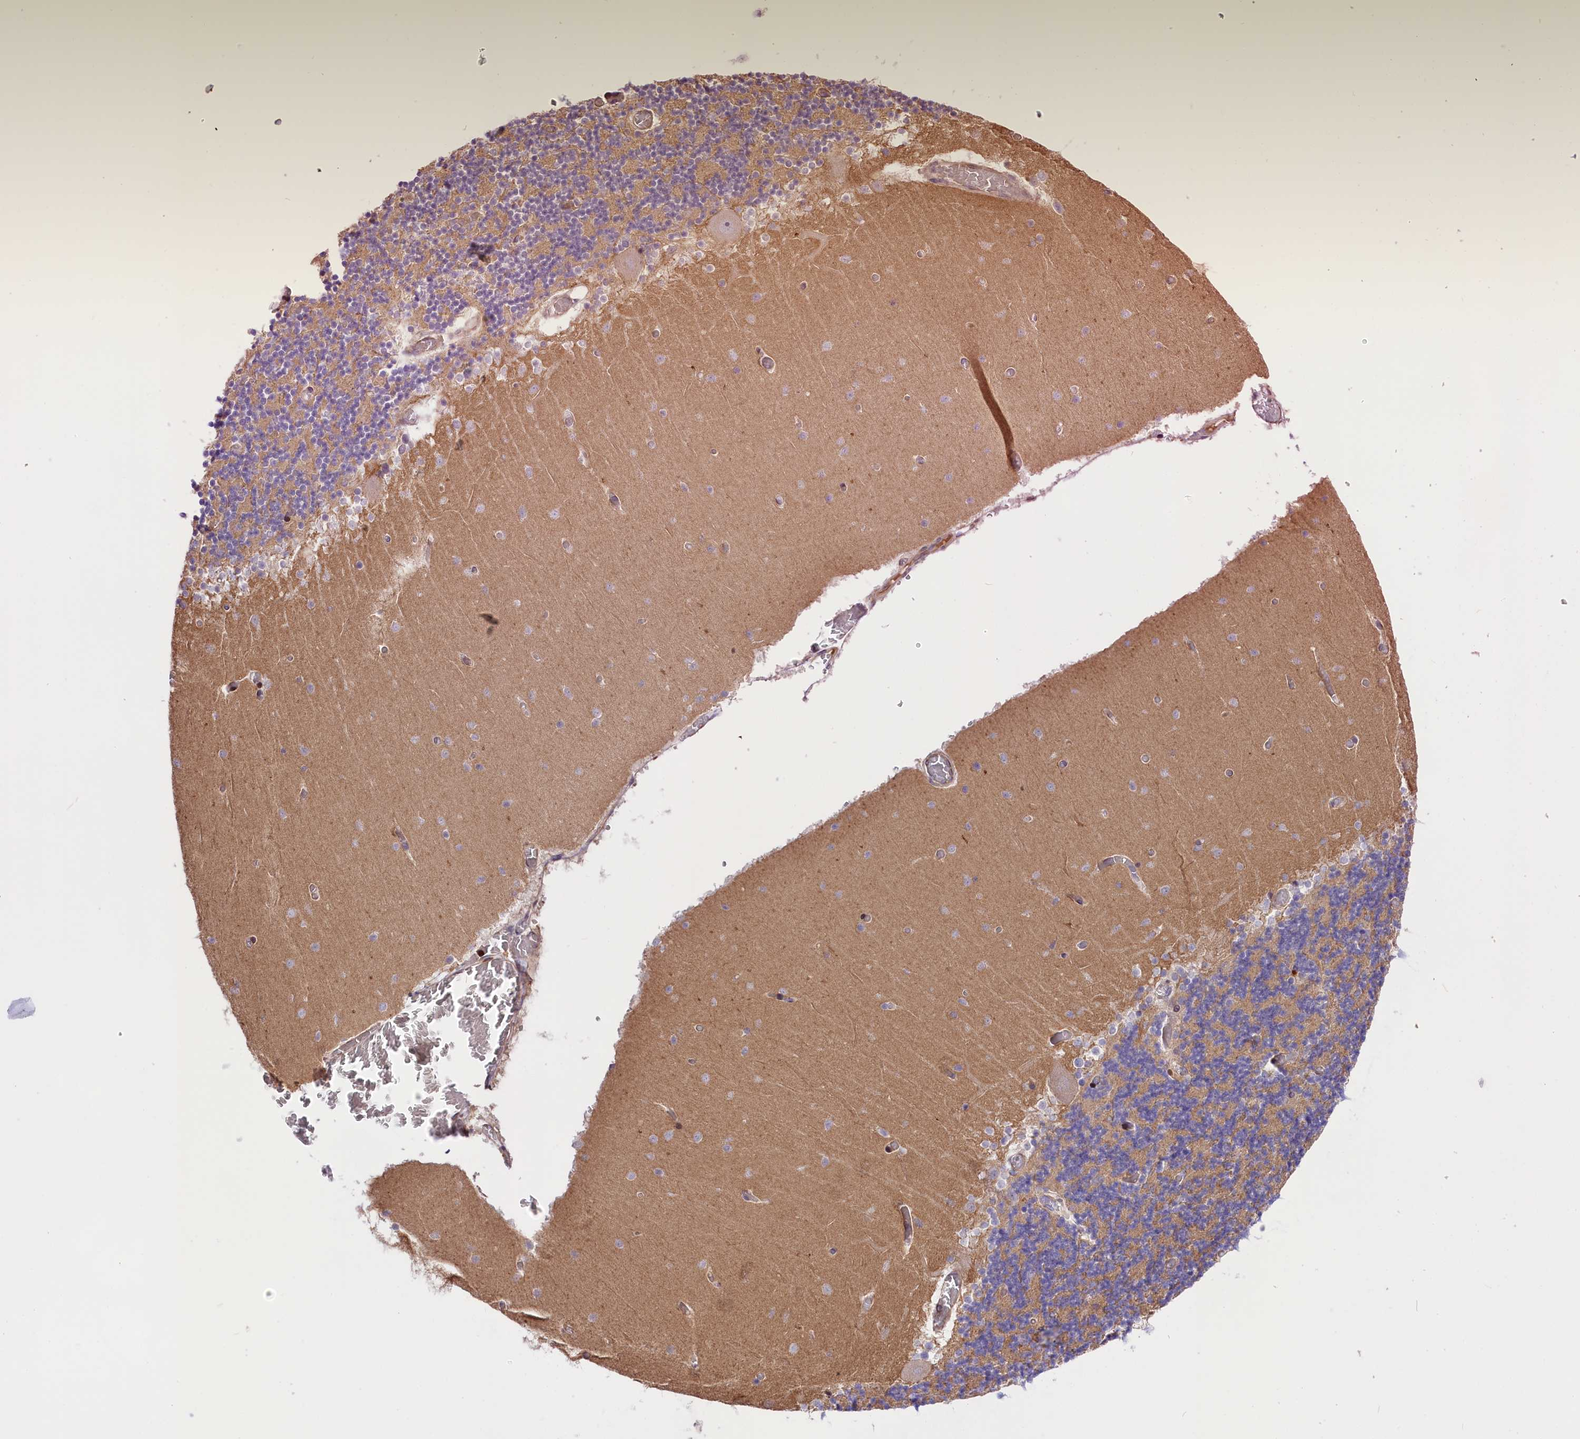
{"staining": {"intensity": "moderate", "quantity": ">75%", "location": "cytoplasmic/membranous"}, "tissue": "cerebellum", "cell_type": "Cells in granular layer", "image_type": "normal", "snomed": [{"axis": "morphology", "description": "Normal tissue, NOS"}, {"axis": "topography", "description": "Cerebellum"}], "caption": "A brown stain highlights moderate cytoplasmic/membranous positivity of a protein in cells in granular layer of unremarkable cerebellum. Ihc stains the protein in brown and the nuclei are stained blue.", "gene": "CD99L2", "patient": {"sex": "female", "age": 28}}